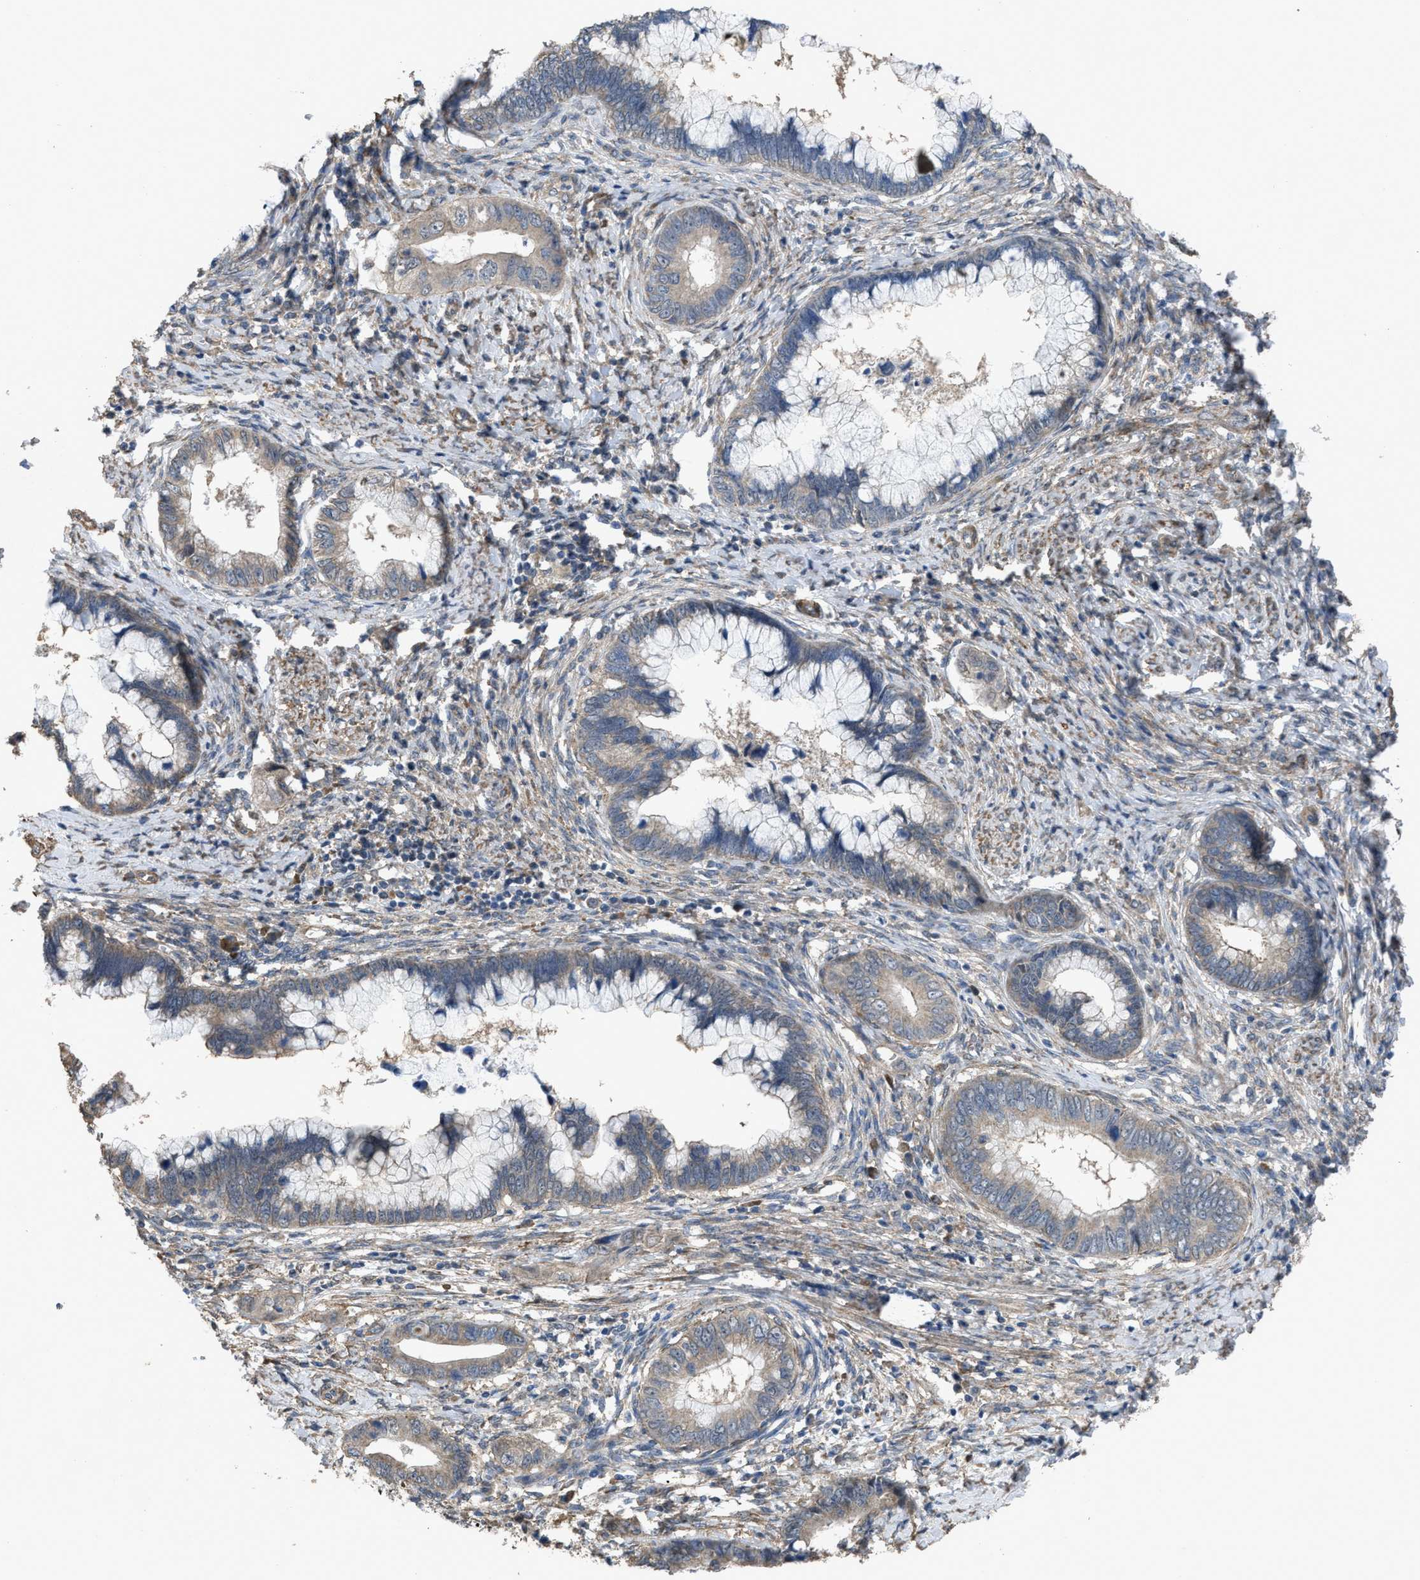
{"staining": {"intensity": "weak", "quantity": "25%-75%", "location": "cytoplasmic/membranous"}, "tissue": "cervical cancer", "cell_type": "Tumor cells", "image_type": "cancer", "snomed": [{"axis": "morphology", "description": "Adenocarcinoma, NOS"}, {"axis": "topography", "description": "Cervix"}], "caption": "A low amount of weak cytoplasmic/membranous staining is seen in about 25%-75% of tumor cells in cervical cancer (adenocarcinoma) tissue.", "gene": "ARL6", "patient": {"sex": "female", "age": 44}}